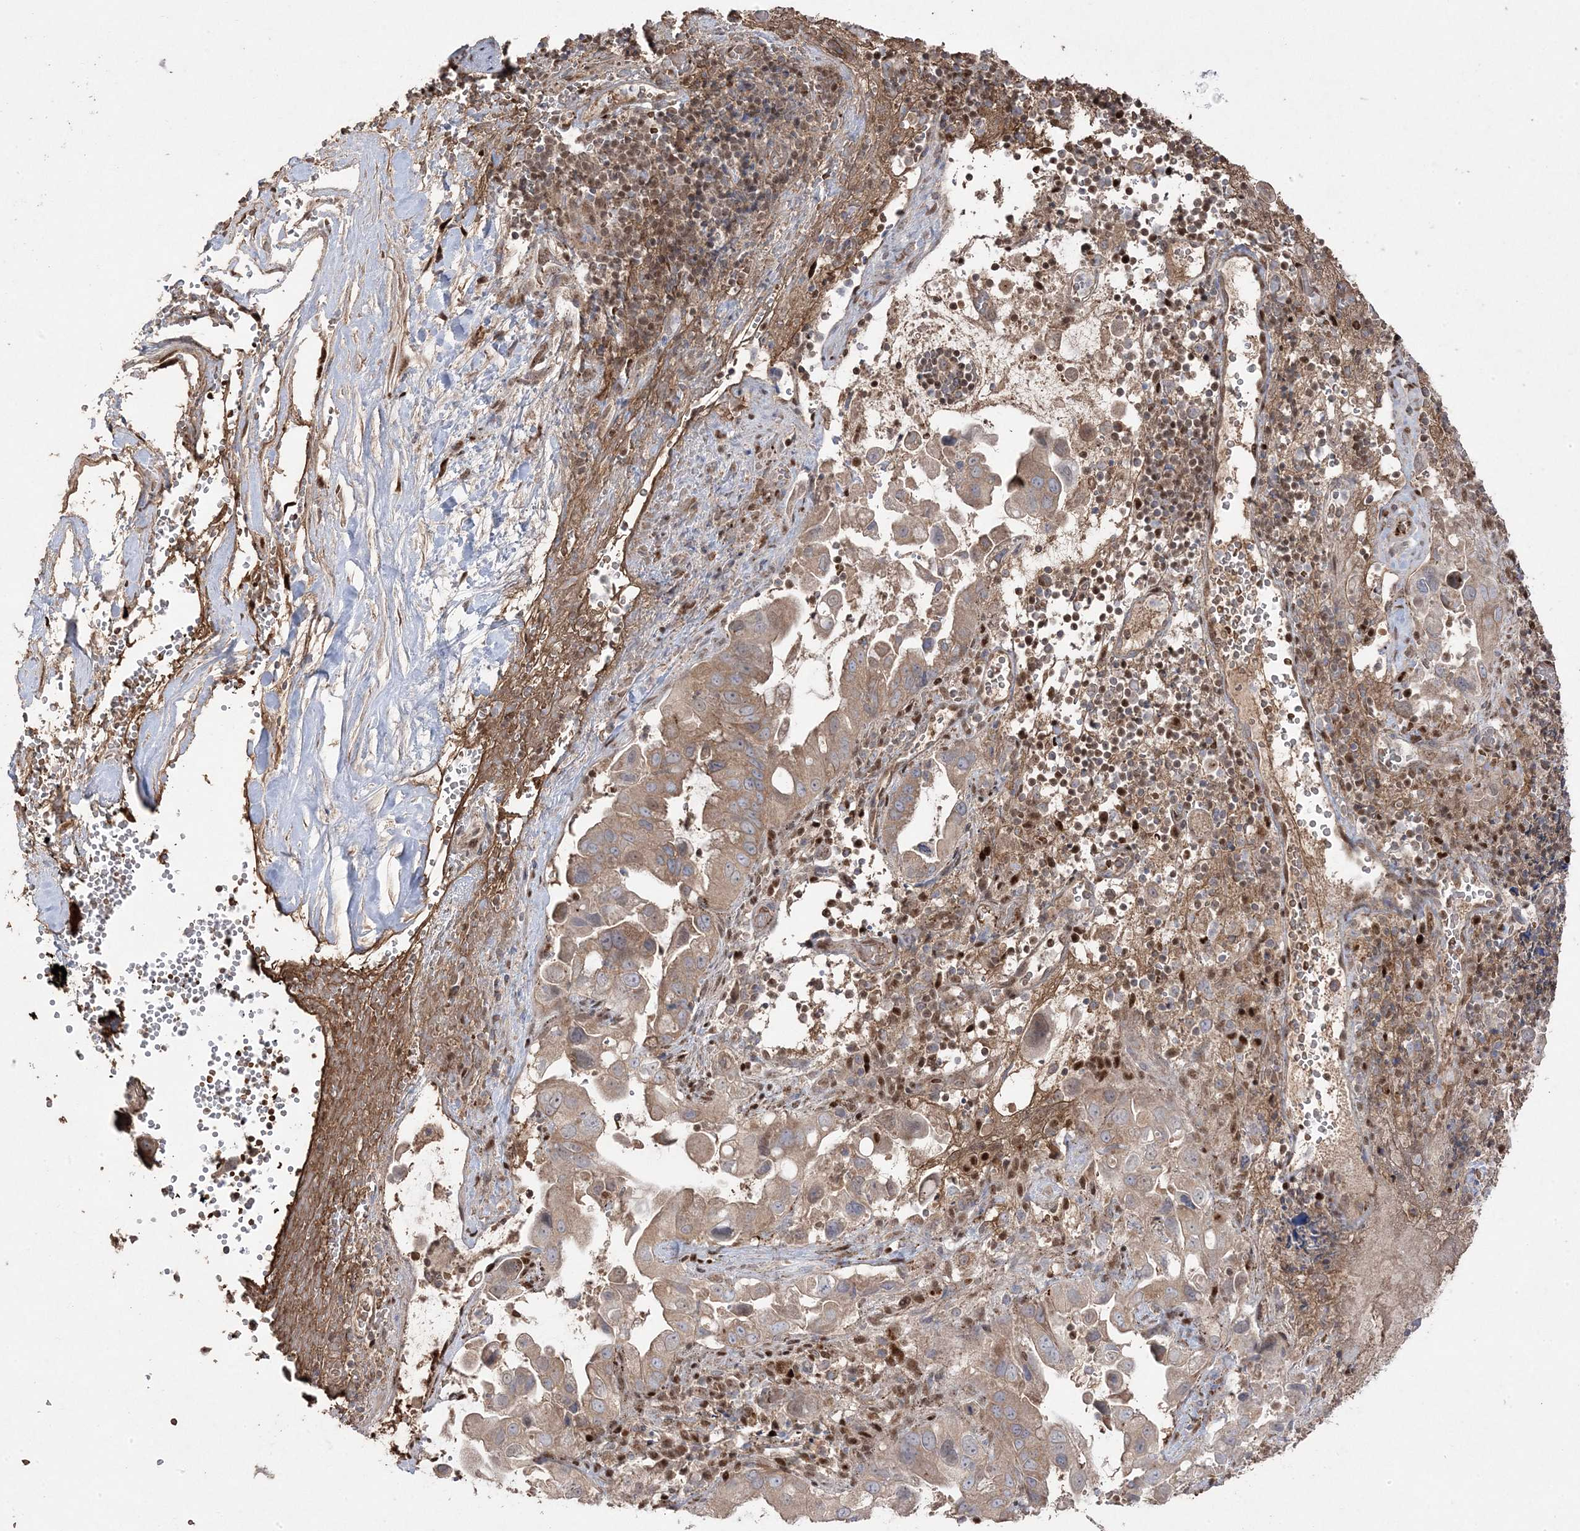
{"staining": {"intensity": "moderate", "quantity": ">75%", "location": "cytoplasmic/membranous"}, "tissue": "pancreatic cancer", "cell_type": "Tumor cells", "image_type": "cancer", "snomed": [{"axis": "morphology", "description": "Inflammation, NOS"}, {"axis": "morphology", "description": "Adenocarcinoma, NOS"}, {"axis": "topography", "description": "Pancreas"}], "caption": "Pancreatic adenocarcinoma was stained to show a protein in brown. There is medium levels of moderate cytoplasmic/membranous staining in about >75% of tumor cells. (DAB = brown stain, brightfield microscopy at high magnification).", "gene": "PPOX", "patient": {"sex": "female", "age": 56}}